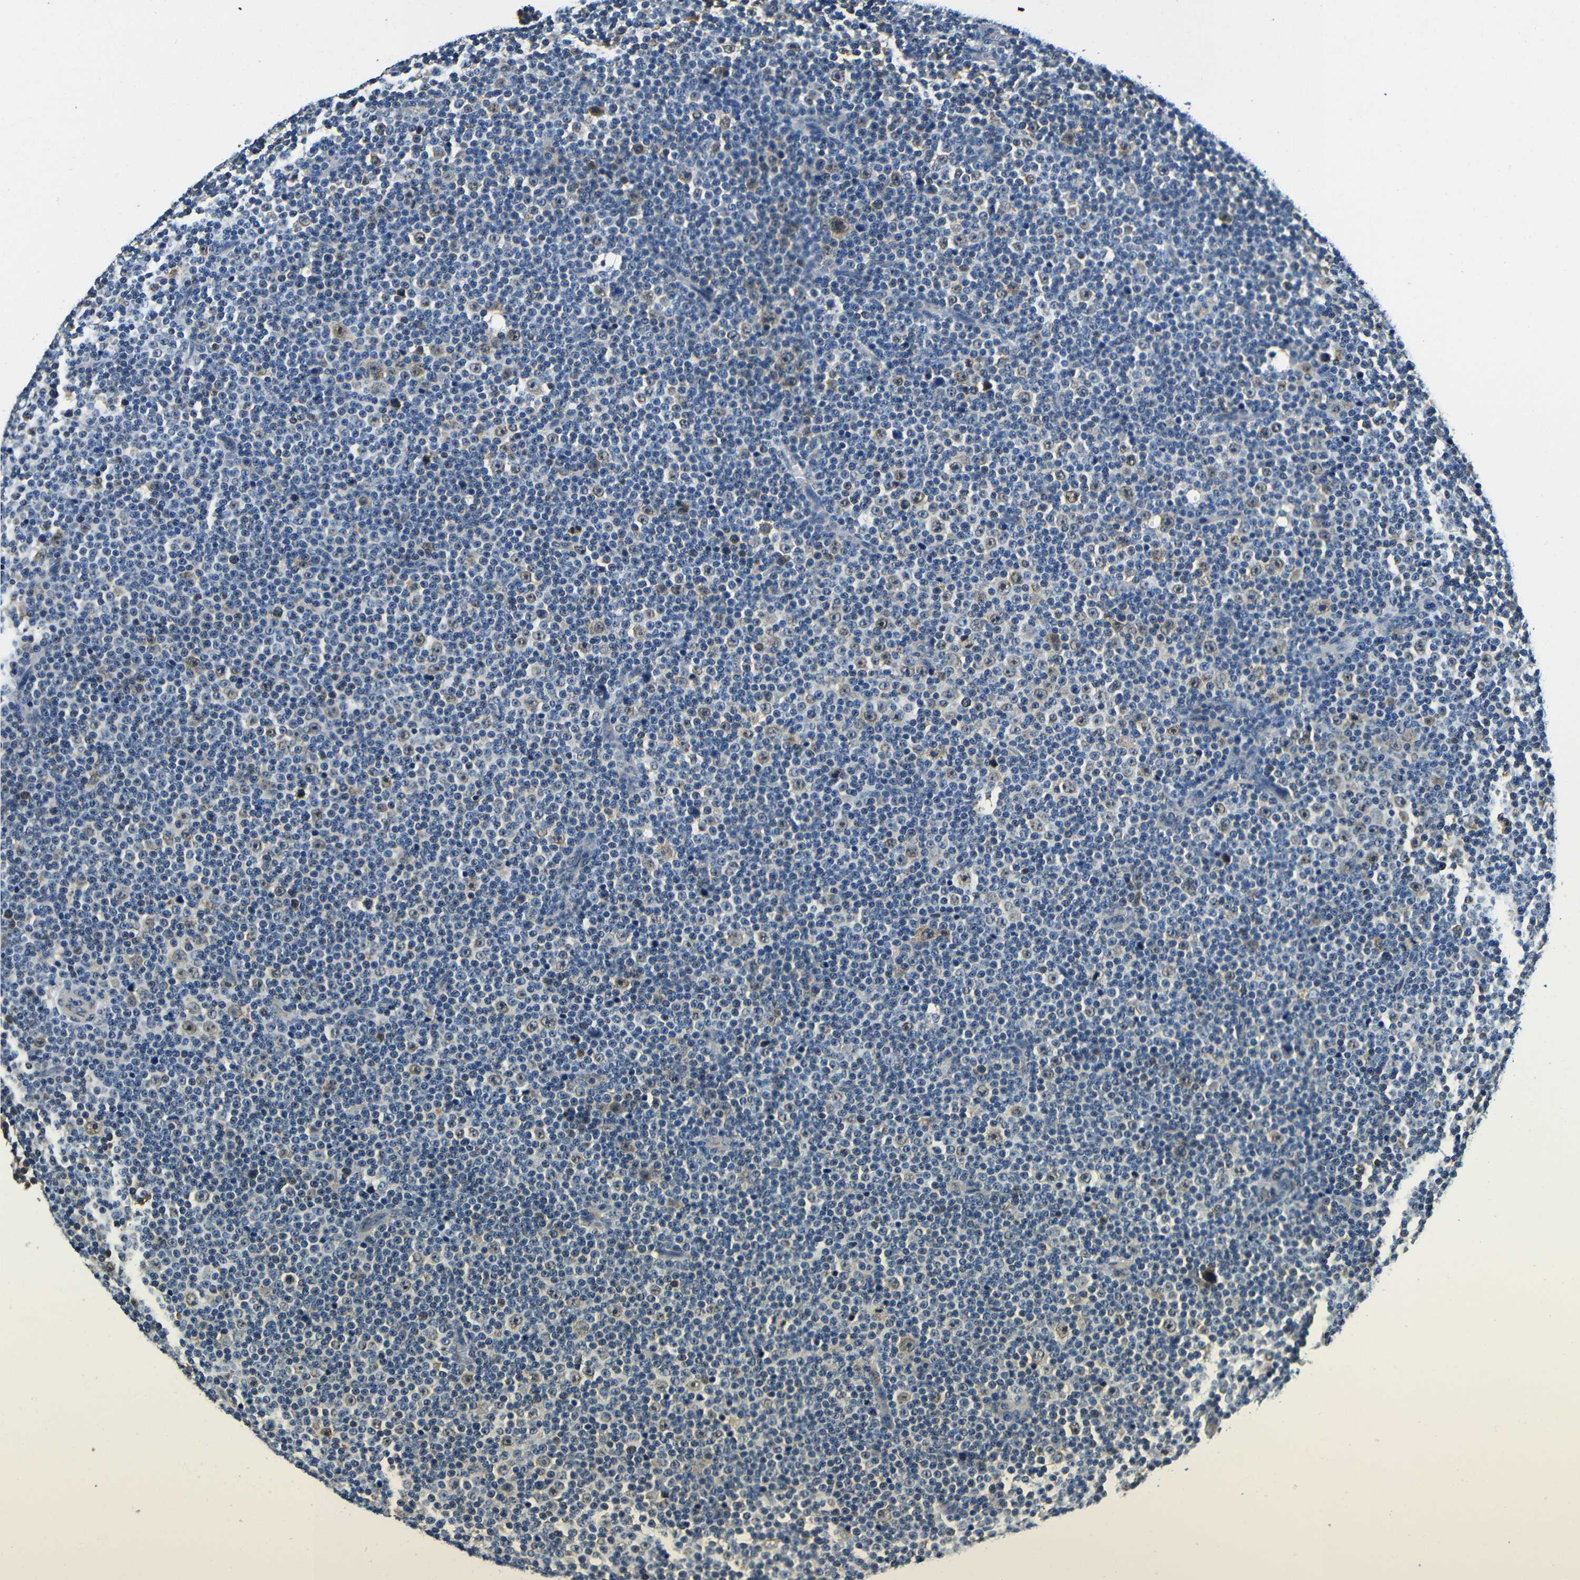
{"staining": {"intensity": "weak", "quantity": "25%-75%", "location": "cytoplasmic/membranous,nuclear"}, "tissue": "lymphoma", "cell_type": "Tumor cells", "image_type": "cancer", "snomed": [{"axis": "morphology", "description": "Malignant lymphoma, non-Hodgkin's type, Low grade"}, {"axis": "topography", "description": "Lymph node"}], "caption": "Immunohistochemistry (IHC) (DAB (3,3'-diaminobenzidine)) staining of lymphoma displays weak cytoplasmic/membranous and nuclear protein positivity in approximately 25%-75% of tumor cells. (Brightfield microscopy of DAB IHC at high magnification).", "gene": "VAPB", "patient": {"sex": "female", "age": 67}}